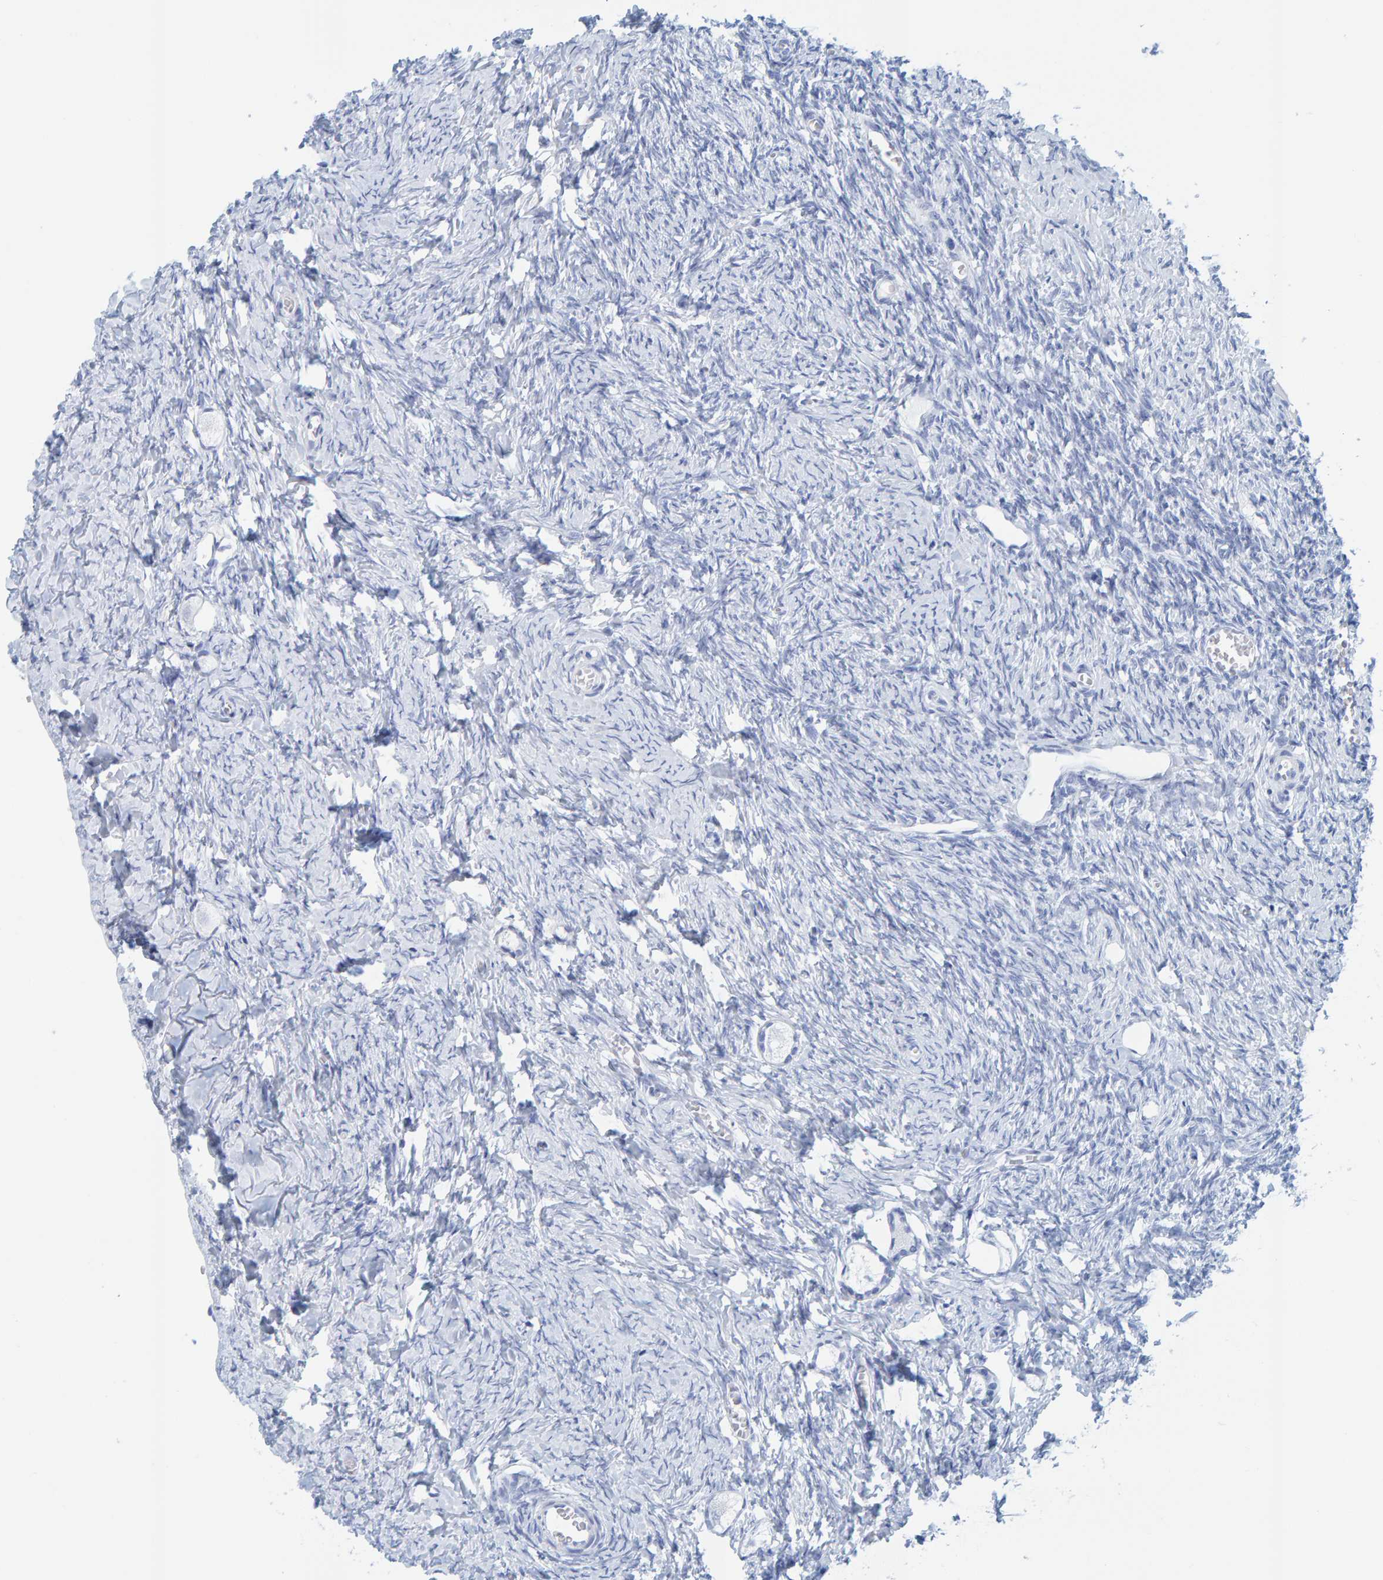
{"staining": {"intensity": "negative", "quantity": "none", "location": "none"}, "tissue": "ovary", "cell_type": "Follicle cells", "image_type": "normal", "snomed": [{"axis": "morphology", "description": "Normal tissue, NOS"}, {"axis": "topography", "description": "Ovary"}], "caption": "High magnification brightfield microscopy of normal ovary stained with DAB (3,3'-diaminobenzidine) (brown) and counterstained with hematoxylin (blue): follicle cells show no significant expression.", "gene": "SFTPC", "patient": {"sex": "female", "age": 27}}